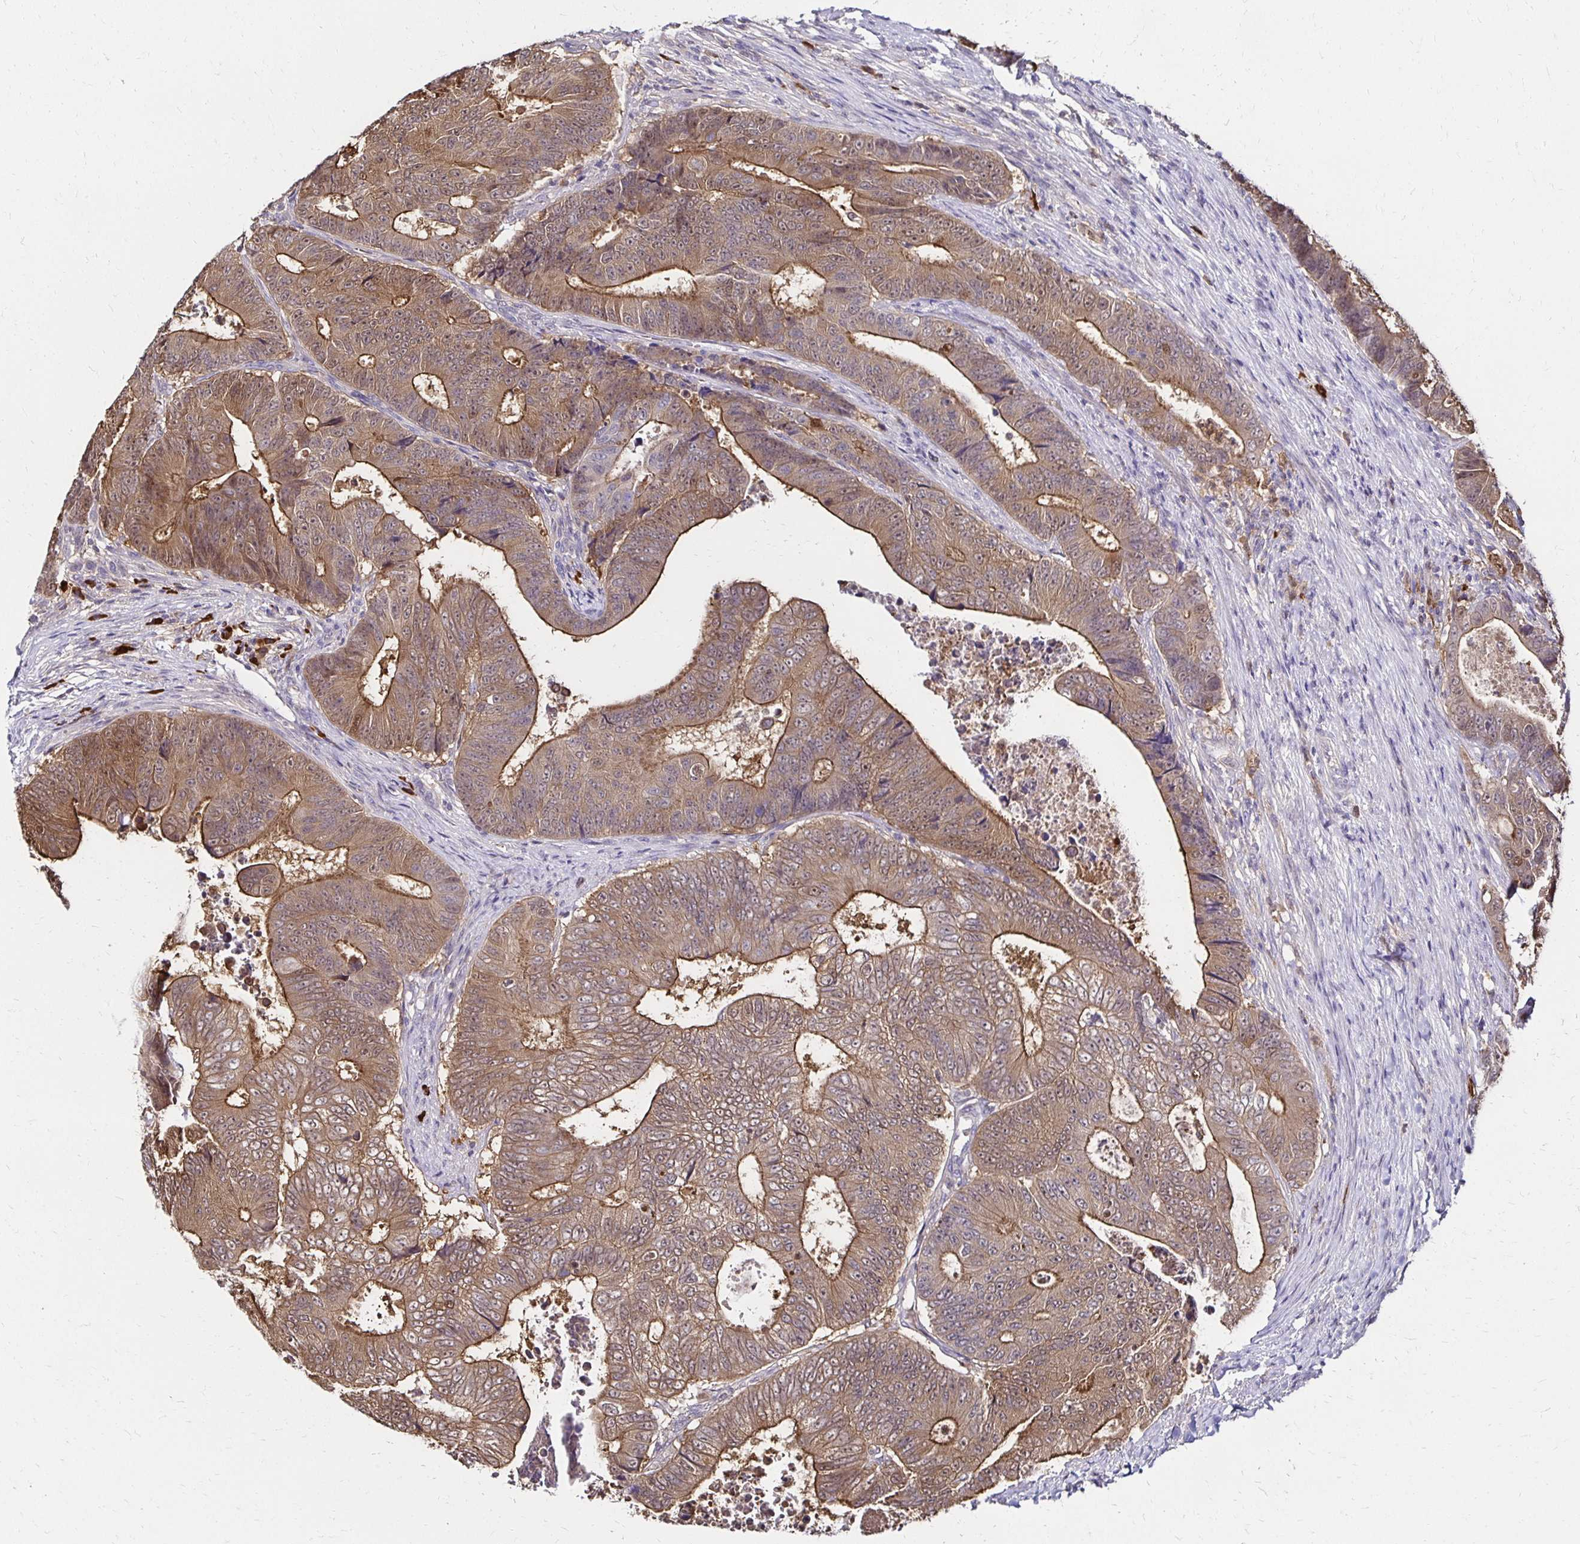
{"staining": {"intensity": "moderate", "quantity": ">75%", "location": "cytoplasmic/membranous"}, "tissue": "colorectal cancer", "cell_type": "Tumor cells", "image_type": "cancer", "snomed": [{"axis": "morphology", "description": "Adenocarcinoma, NOS"}, {"axis": "topography", "description": "Colon"}], "caption": "Protein expression analysis of human adenocarcinoma (colorectal) reveals moderate cytoplasmic/membranous staining in approximately >75% of tumor cells. Nuclei are stained in blue.", "gene": "TXN", "patient": {"sex": "female", "age": 48}}